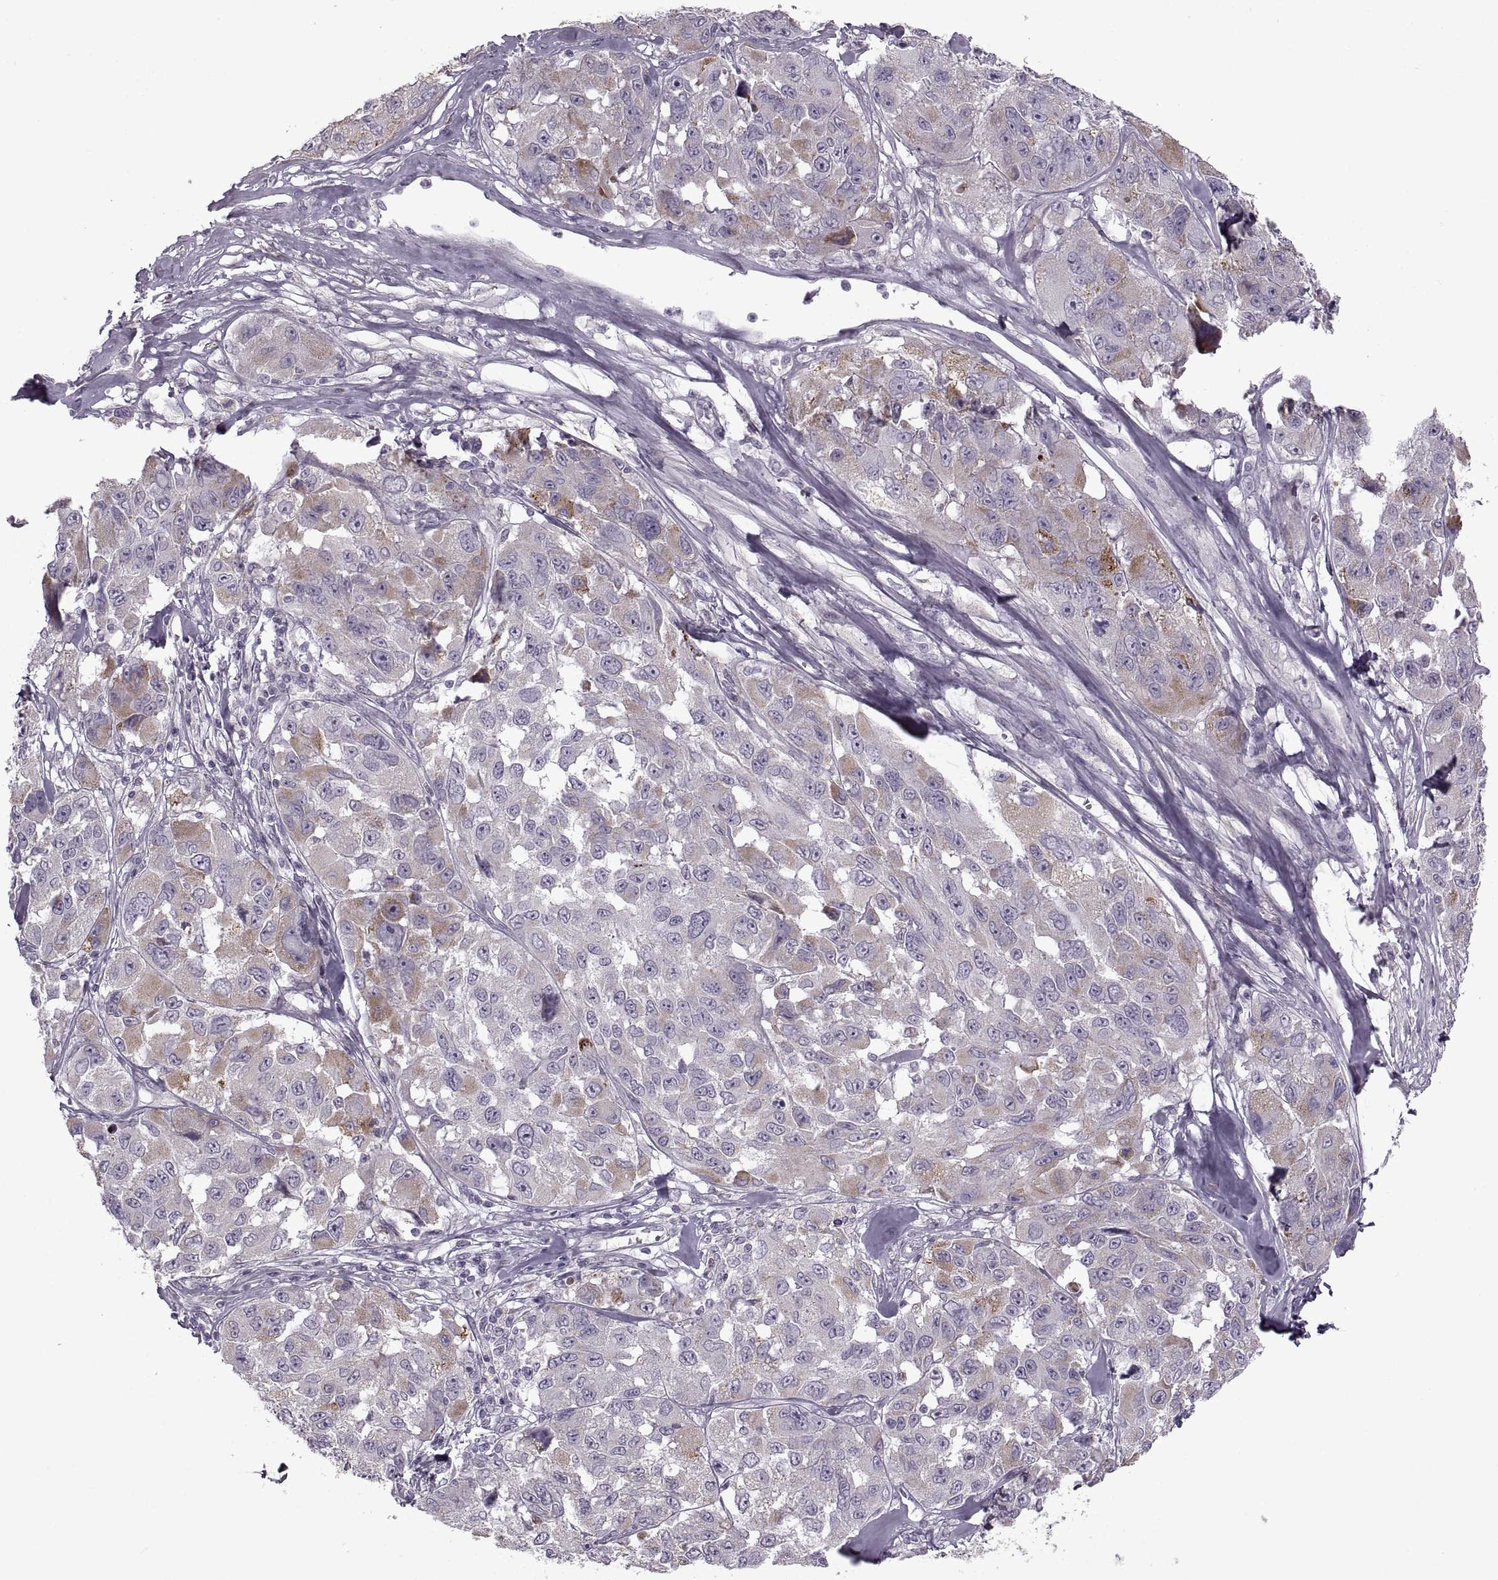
{"staining": {"intensity": "moderate", "quantity": "25%-75%", "location": "cytoplasmic/membranous"}, "tissue": "melanoma", "cell_type": "Tumor cells", "image_type": "cancer", "snomed": [{"axis": "morphology", "description": "Malignant melanoma, NOS"}, {"axis": "topography", "description": "Skin"}], "caption": "Melanoma stained with immunohistochemistry reveals moderate cytoplasmic/membranous expression in about 25%-75% of tumor cells.", "gene": "PIERCE1", "patient": {"sex": "female", "age": 66}}